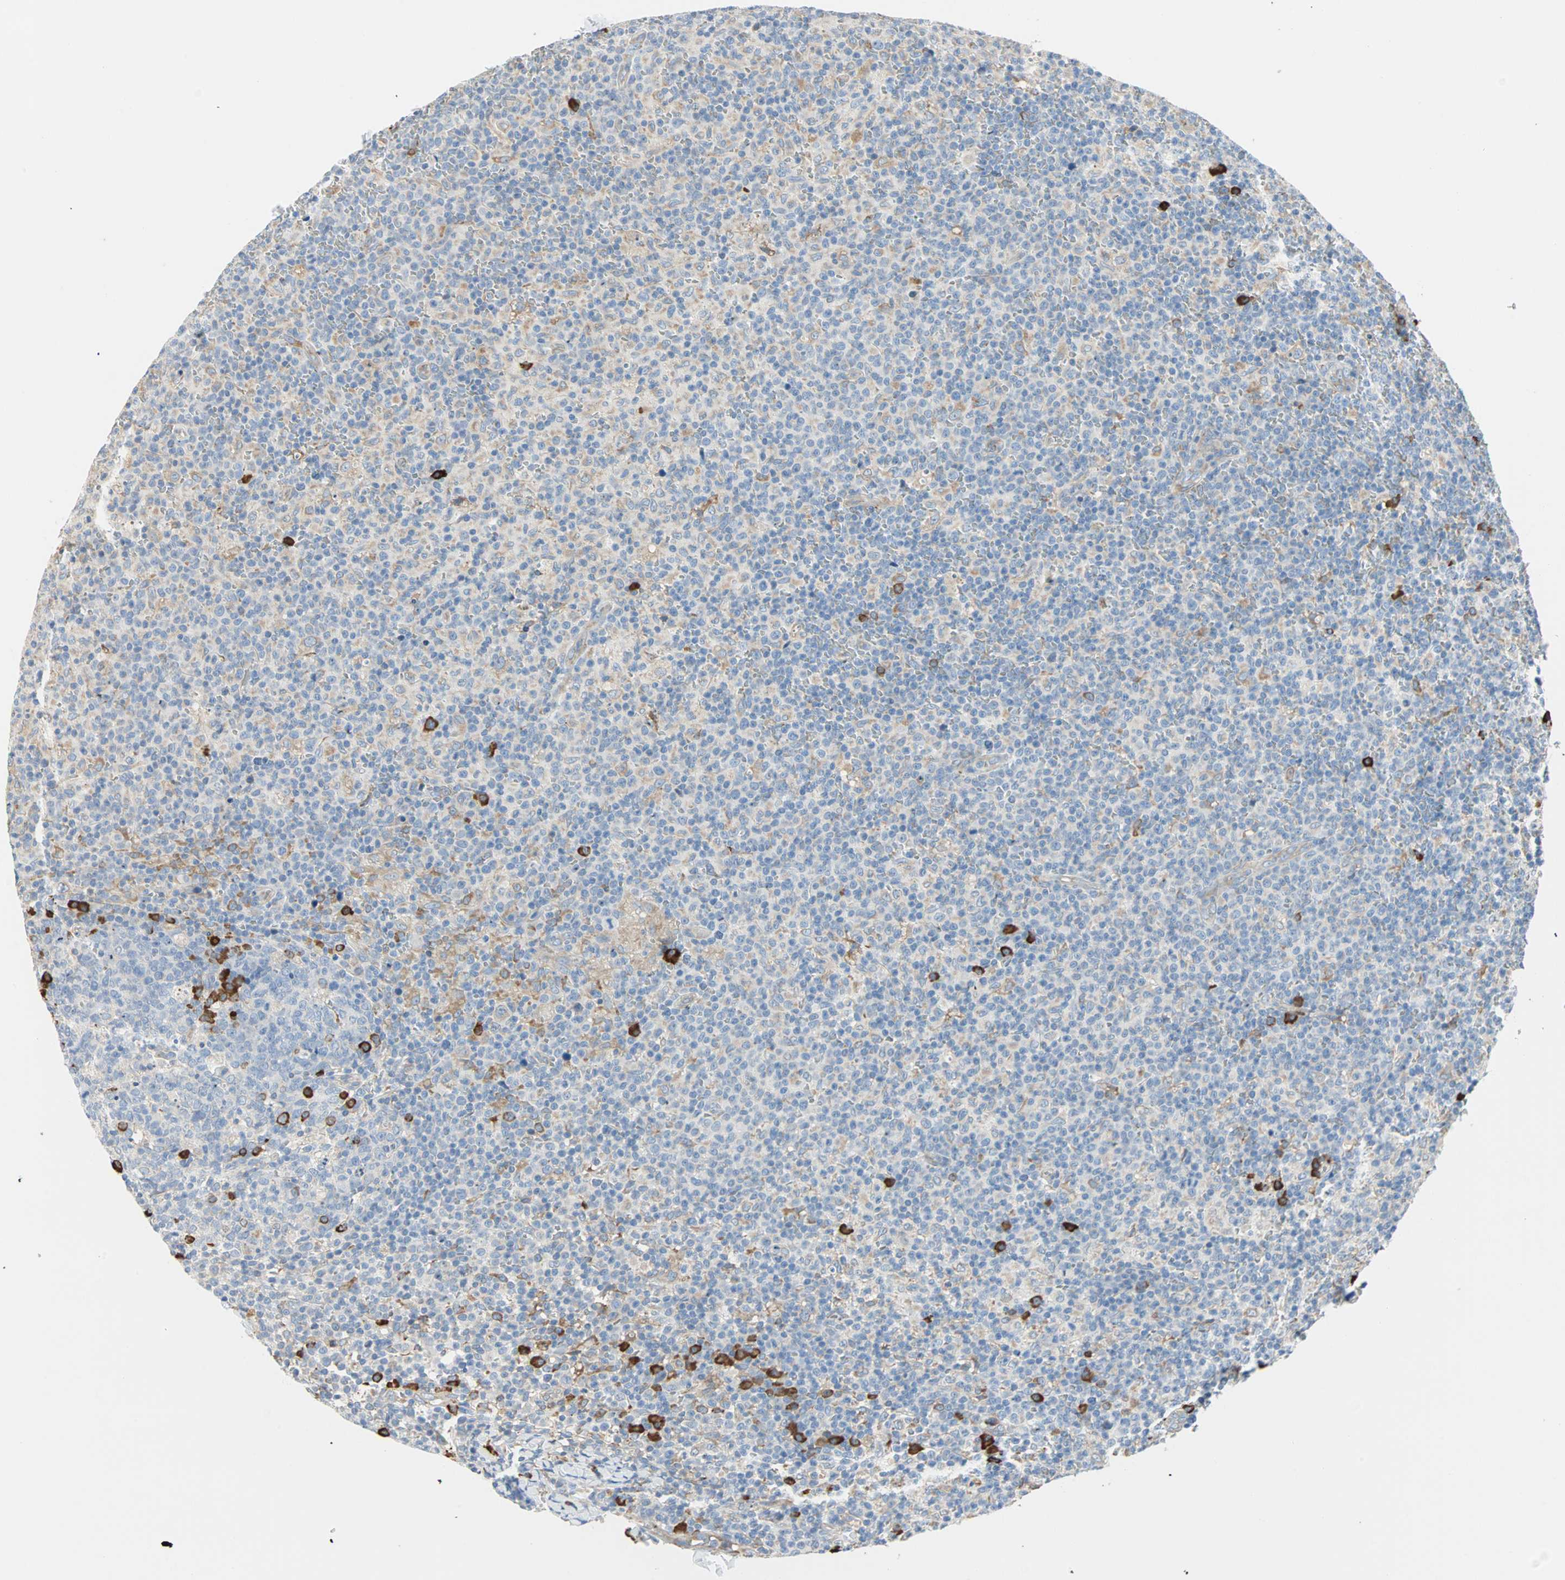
{"staining": {"intensity": "strong", "quantity": "<25%", "location": "cytoplasmic/membranous"}, "tissue": "lymph node", "cell_type": "Germinal center cells", "image_type": "normal", "snomed": [{"axis": "morphology", "description": "Normal tissue, NOS"}, {"axis": "morphology", "description": "Inflammation, NOS"}, {"axis": "topography", "description": "Lymph node"}], "caption": "Protein analysis of normal lymph node demonstrates strong cytoplasmic/membranous expression in about <25% of germinal center cells. The staining is performed using DAB (3,3'-diaminobenzidine) brown chromogen to label protein expression. The nuclei are counter-stained blue using hematoxylin.", "gene": "PLCXD1", "patient": {"sex": "male", "age": 55}}